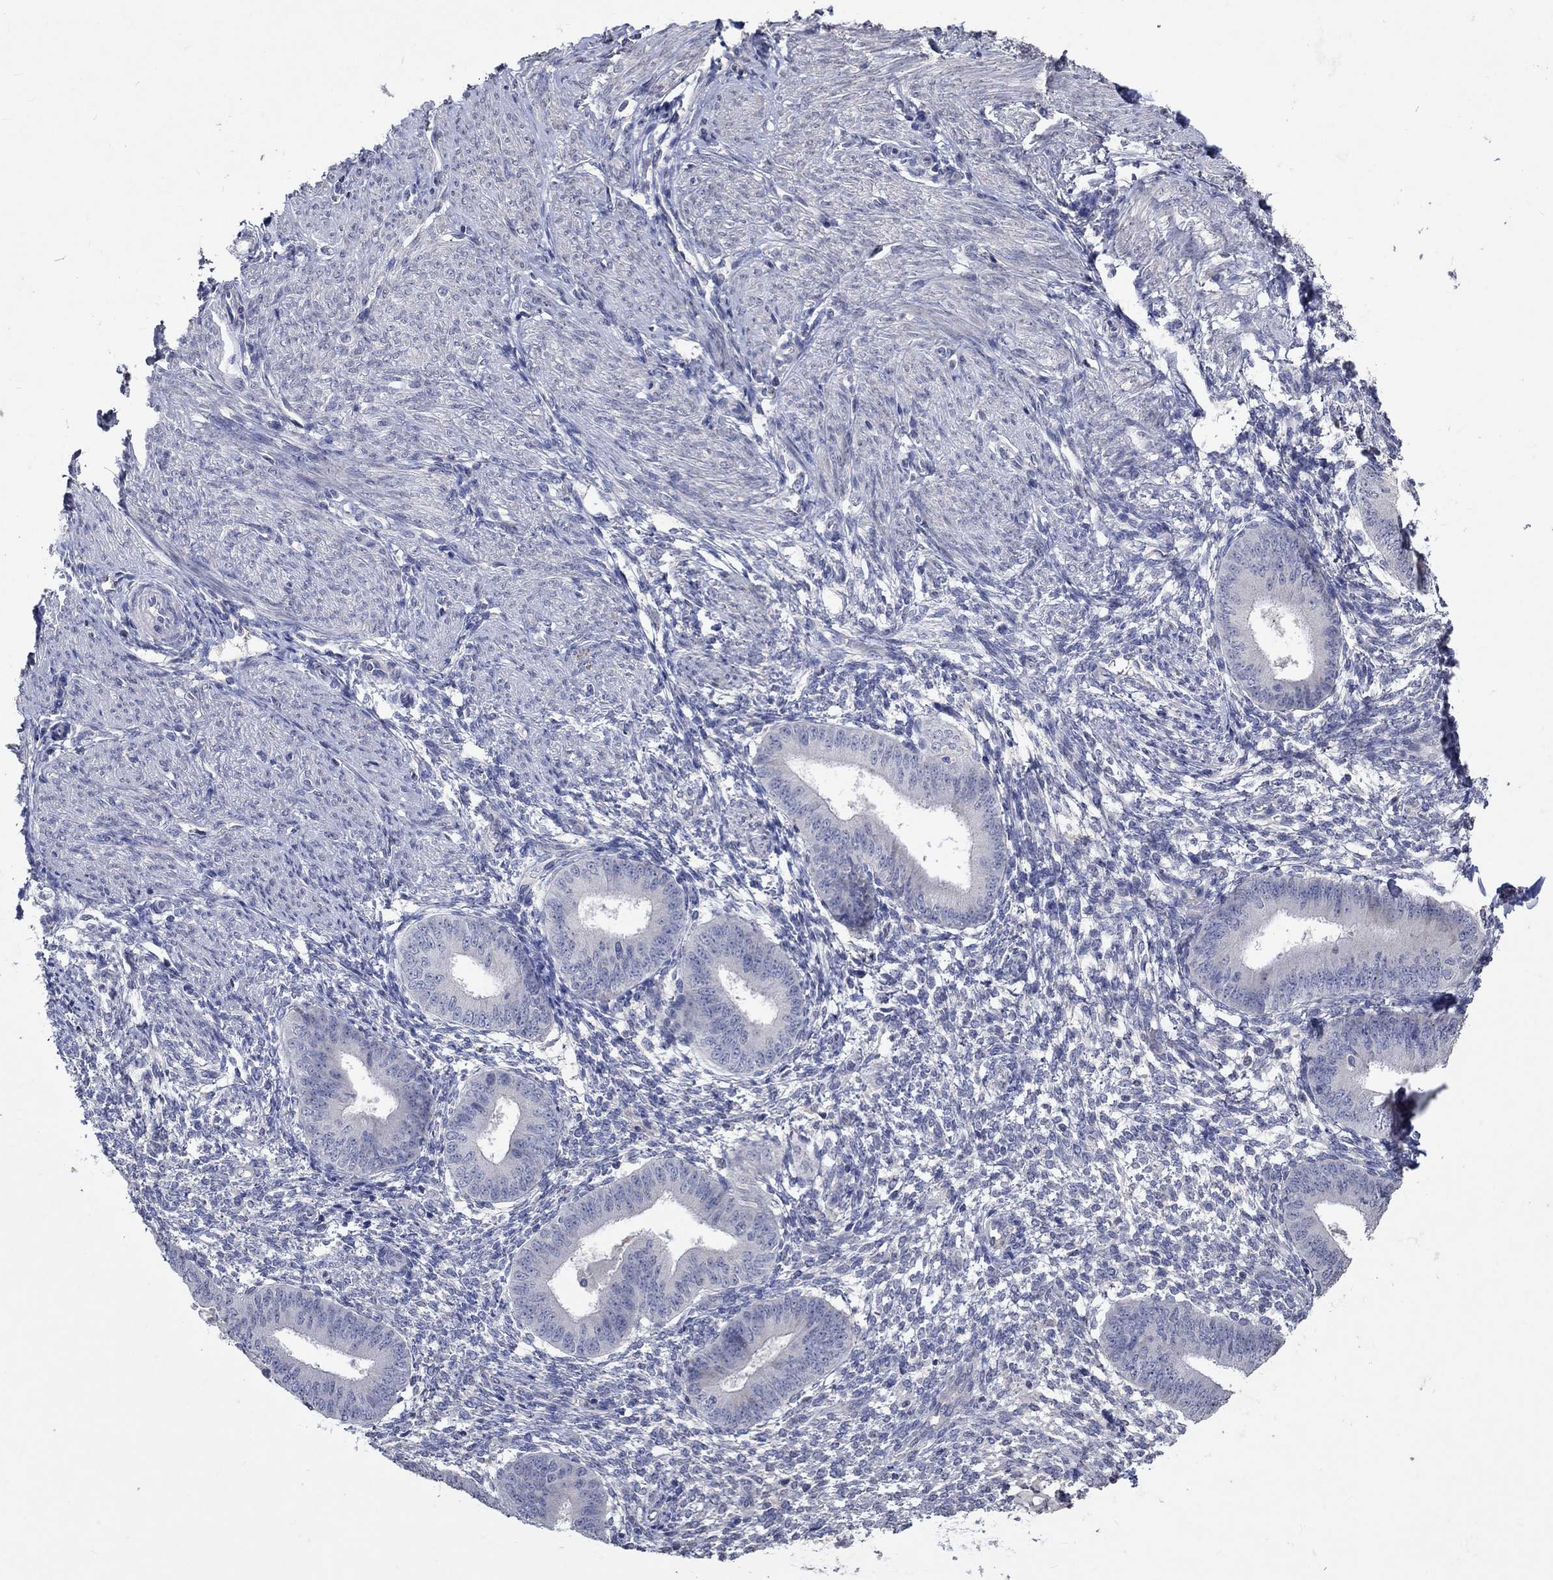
{"staining": {"intensity": "negative", "quantity": "none", "location": "none"}, "tissue": "endometrium", "cell_type": "Cells in endometrial stroma", "image_type": "normal", "snomed": [{"axis": "morphology", "description": "Normal tissue, NOS"}, {"axis": "topography", "description": "Endometrium"}], "caption": "Immunohistochemical staining of benign human endometrium displays no significant positivity in cells in endometrial stroma. (Stains: DAB IHC with hematoxylin counter stain, Microscopy: brightfield microscopy at high magnification).", "gene": "TMEM169", "patient": {"sex": "female", "age": 47}}